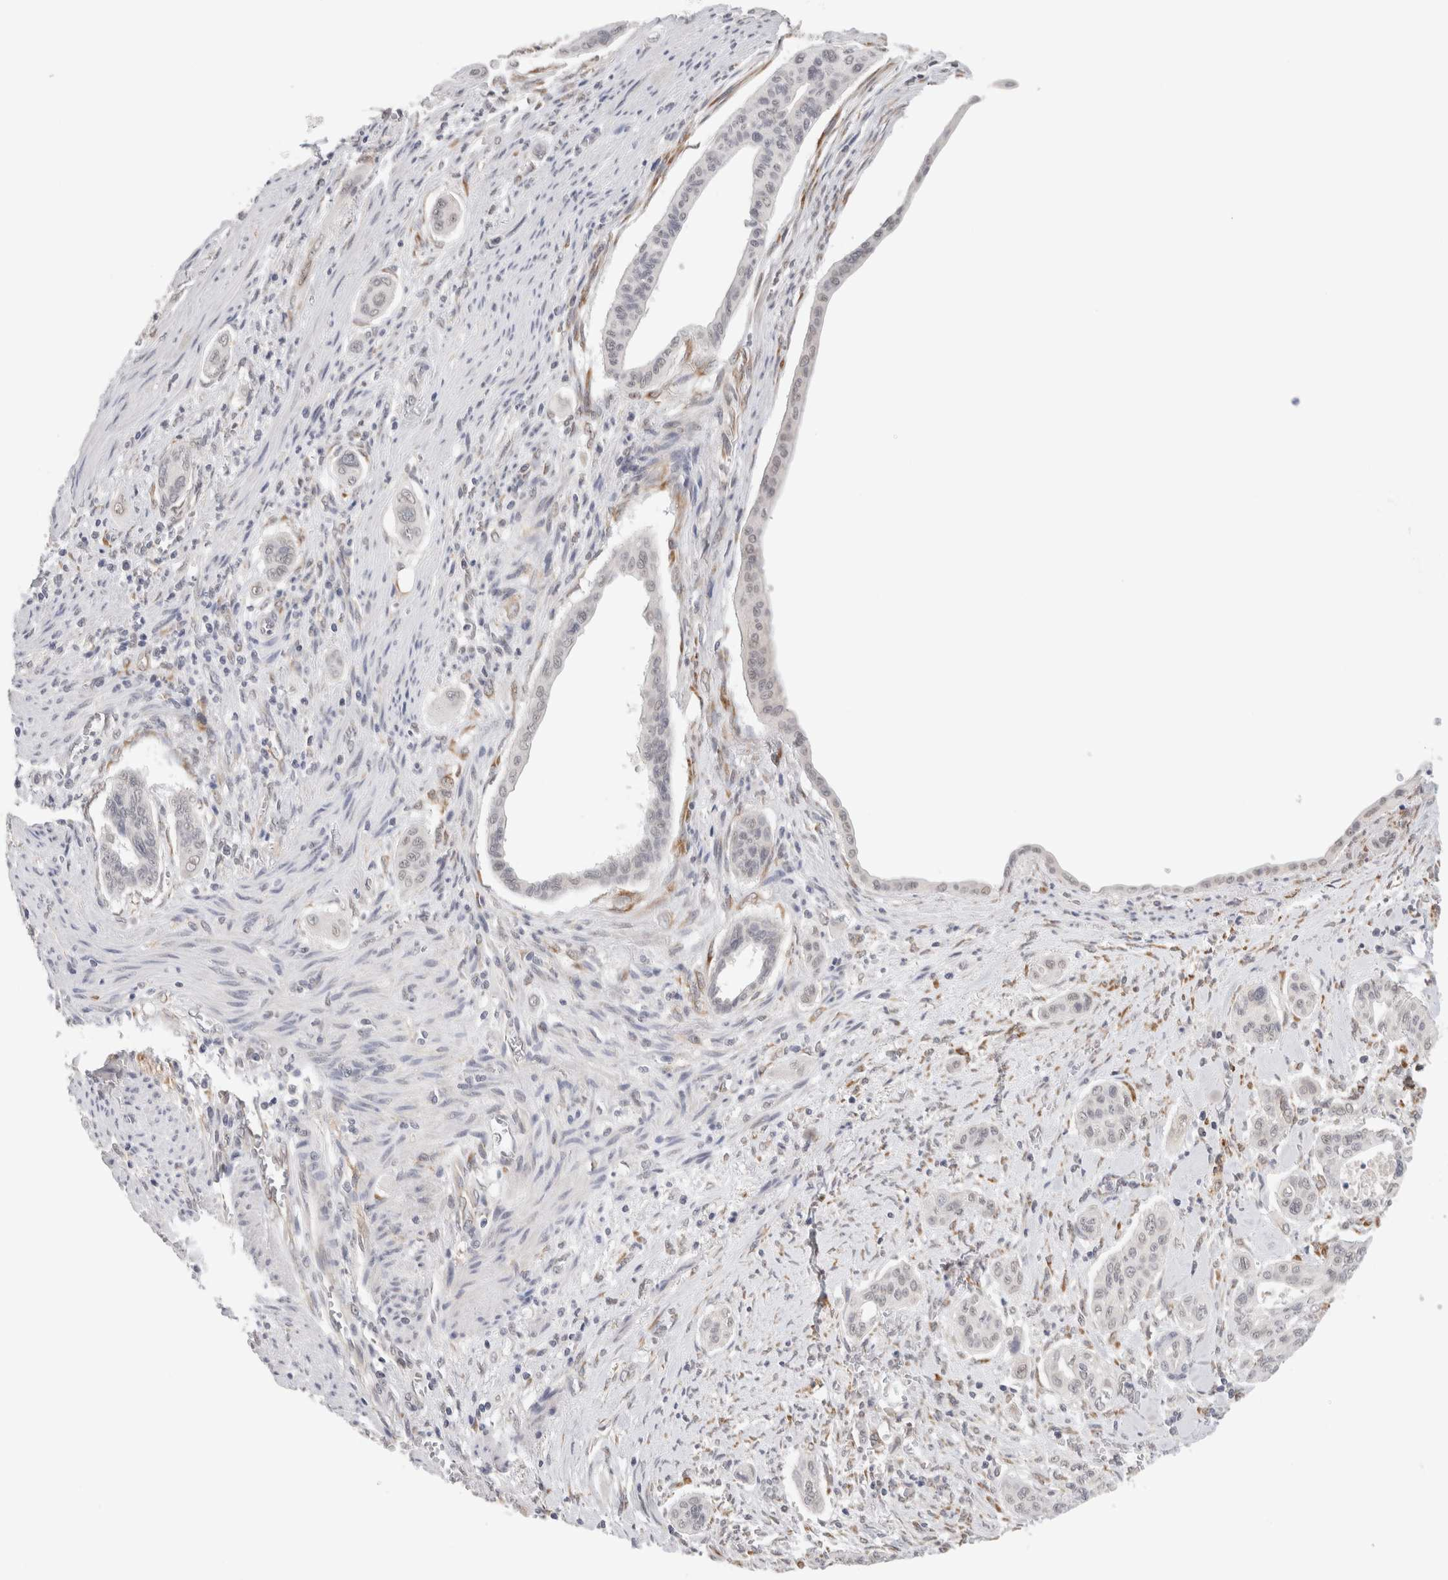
{"staining": {"intensity": "negative", "quantity": "none", "location": "none"}, "tissue": "pancreatic cancer", "cell_type": "Tumor cells", "image_type": "cancer", "snomed": [{"axis": "morphology", "description": "Adenocarcinoma, NOS"}, {"axis": "topography", "description": "Pancreas"}], "caption": "There is no significant positivity in tumor cells of pancreatic cancer. (Stains: DAB immunohistochemistry (IHC) with hematoxylin counter stain, Microscopy: brightfield microscopy at high magnification).", "gene": "HDLBP", "patient": {"sex": "male", "age": 77}}